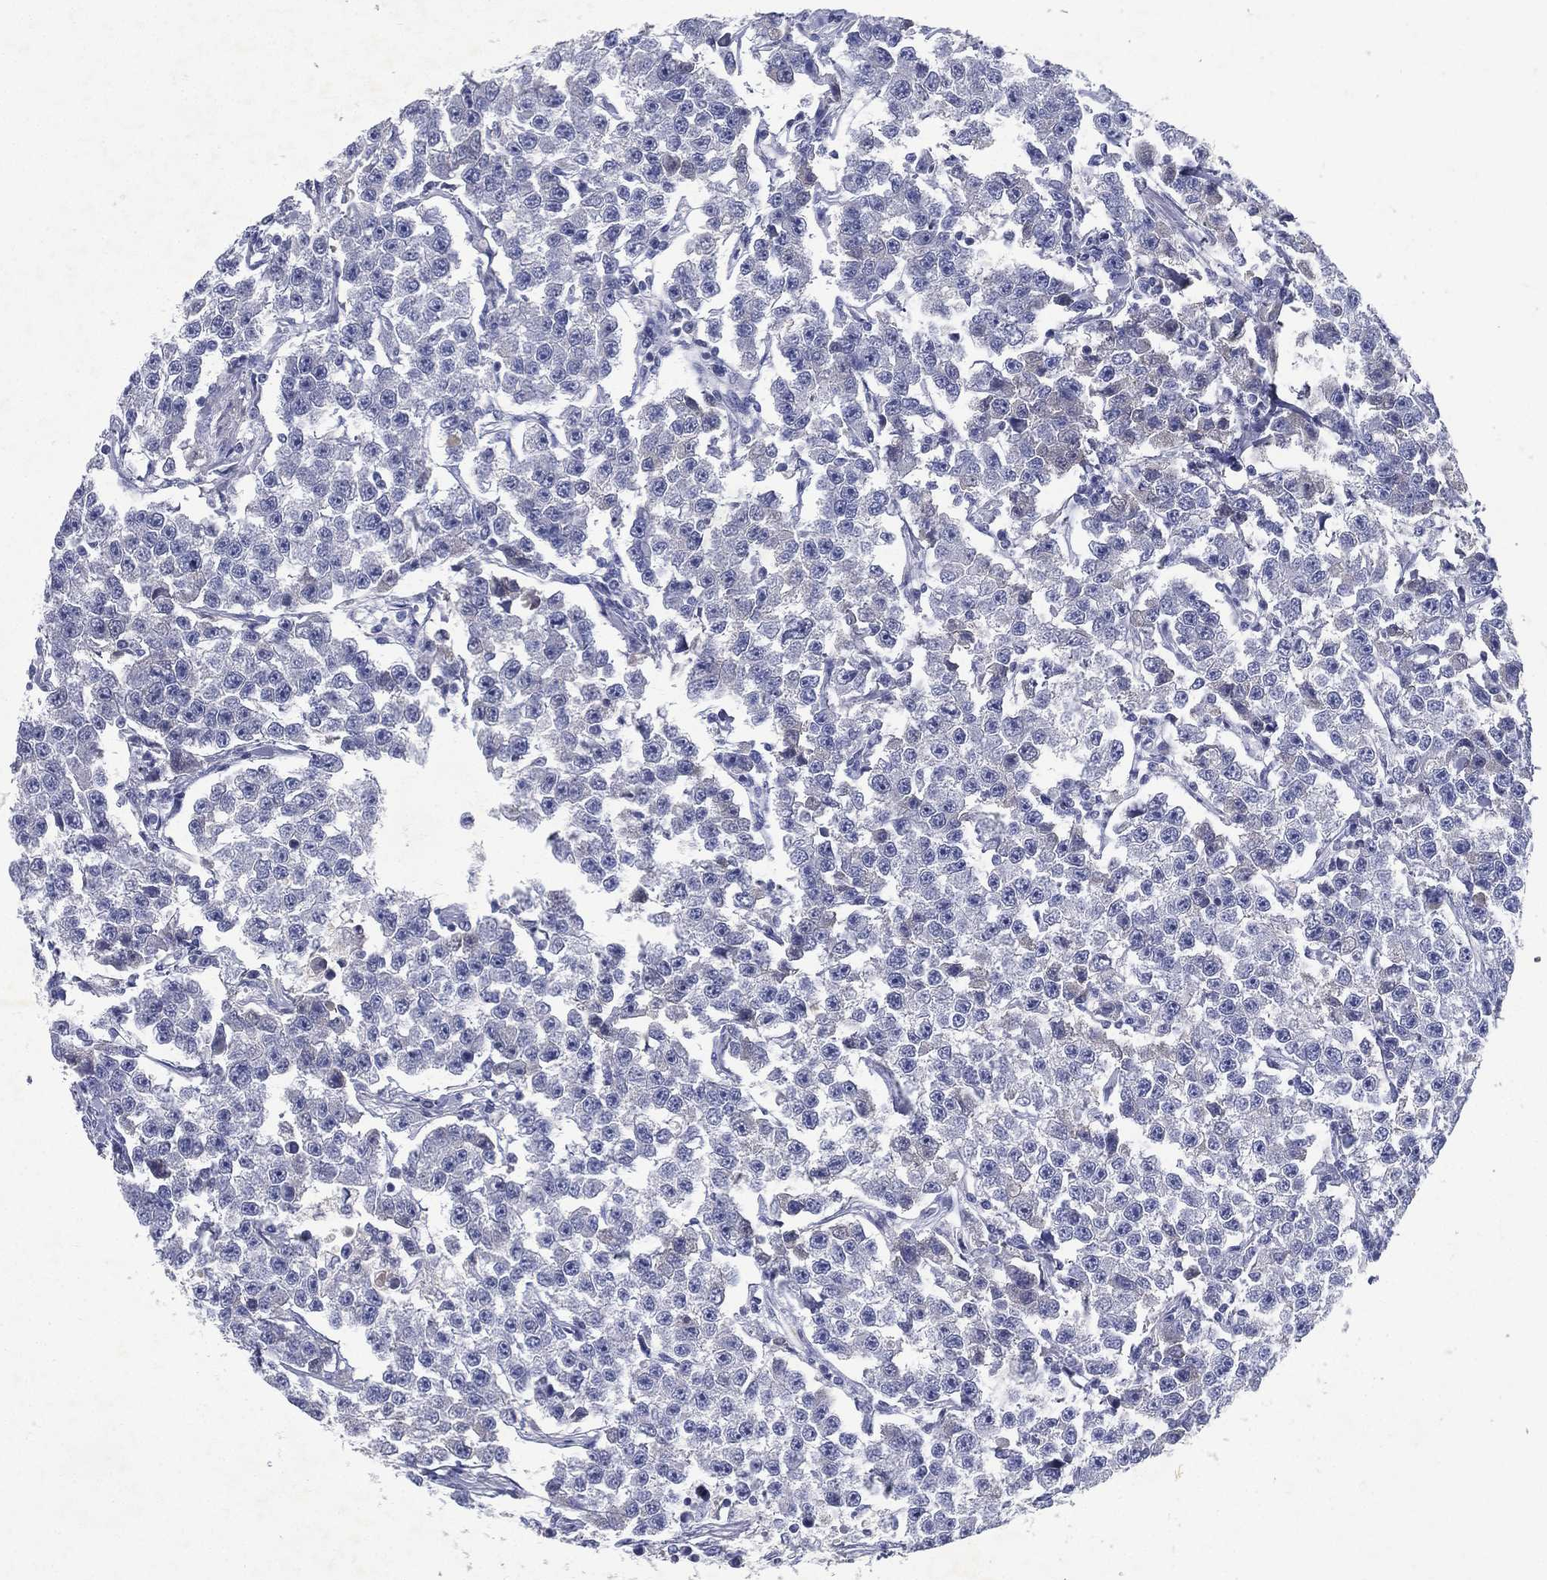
{"staining": {"intensity": "negative", "quantity": "none", "location": "none"}, "tissue": "testis cancer", "cell_type": "Tumor cells", "image_type": "cancer", "snomed": [{"axis": "morphology", "description": "Seminoma, NOS"}, {"axis": "topography", "description": "Testis"}], "caption": "IHC micrograph of testis cancer (seminoma) stained for a protein (brown), which exhibits no expression in tumor cells.", "gene": "RGS13", "patient": {"sex": "male", "age": 59}}